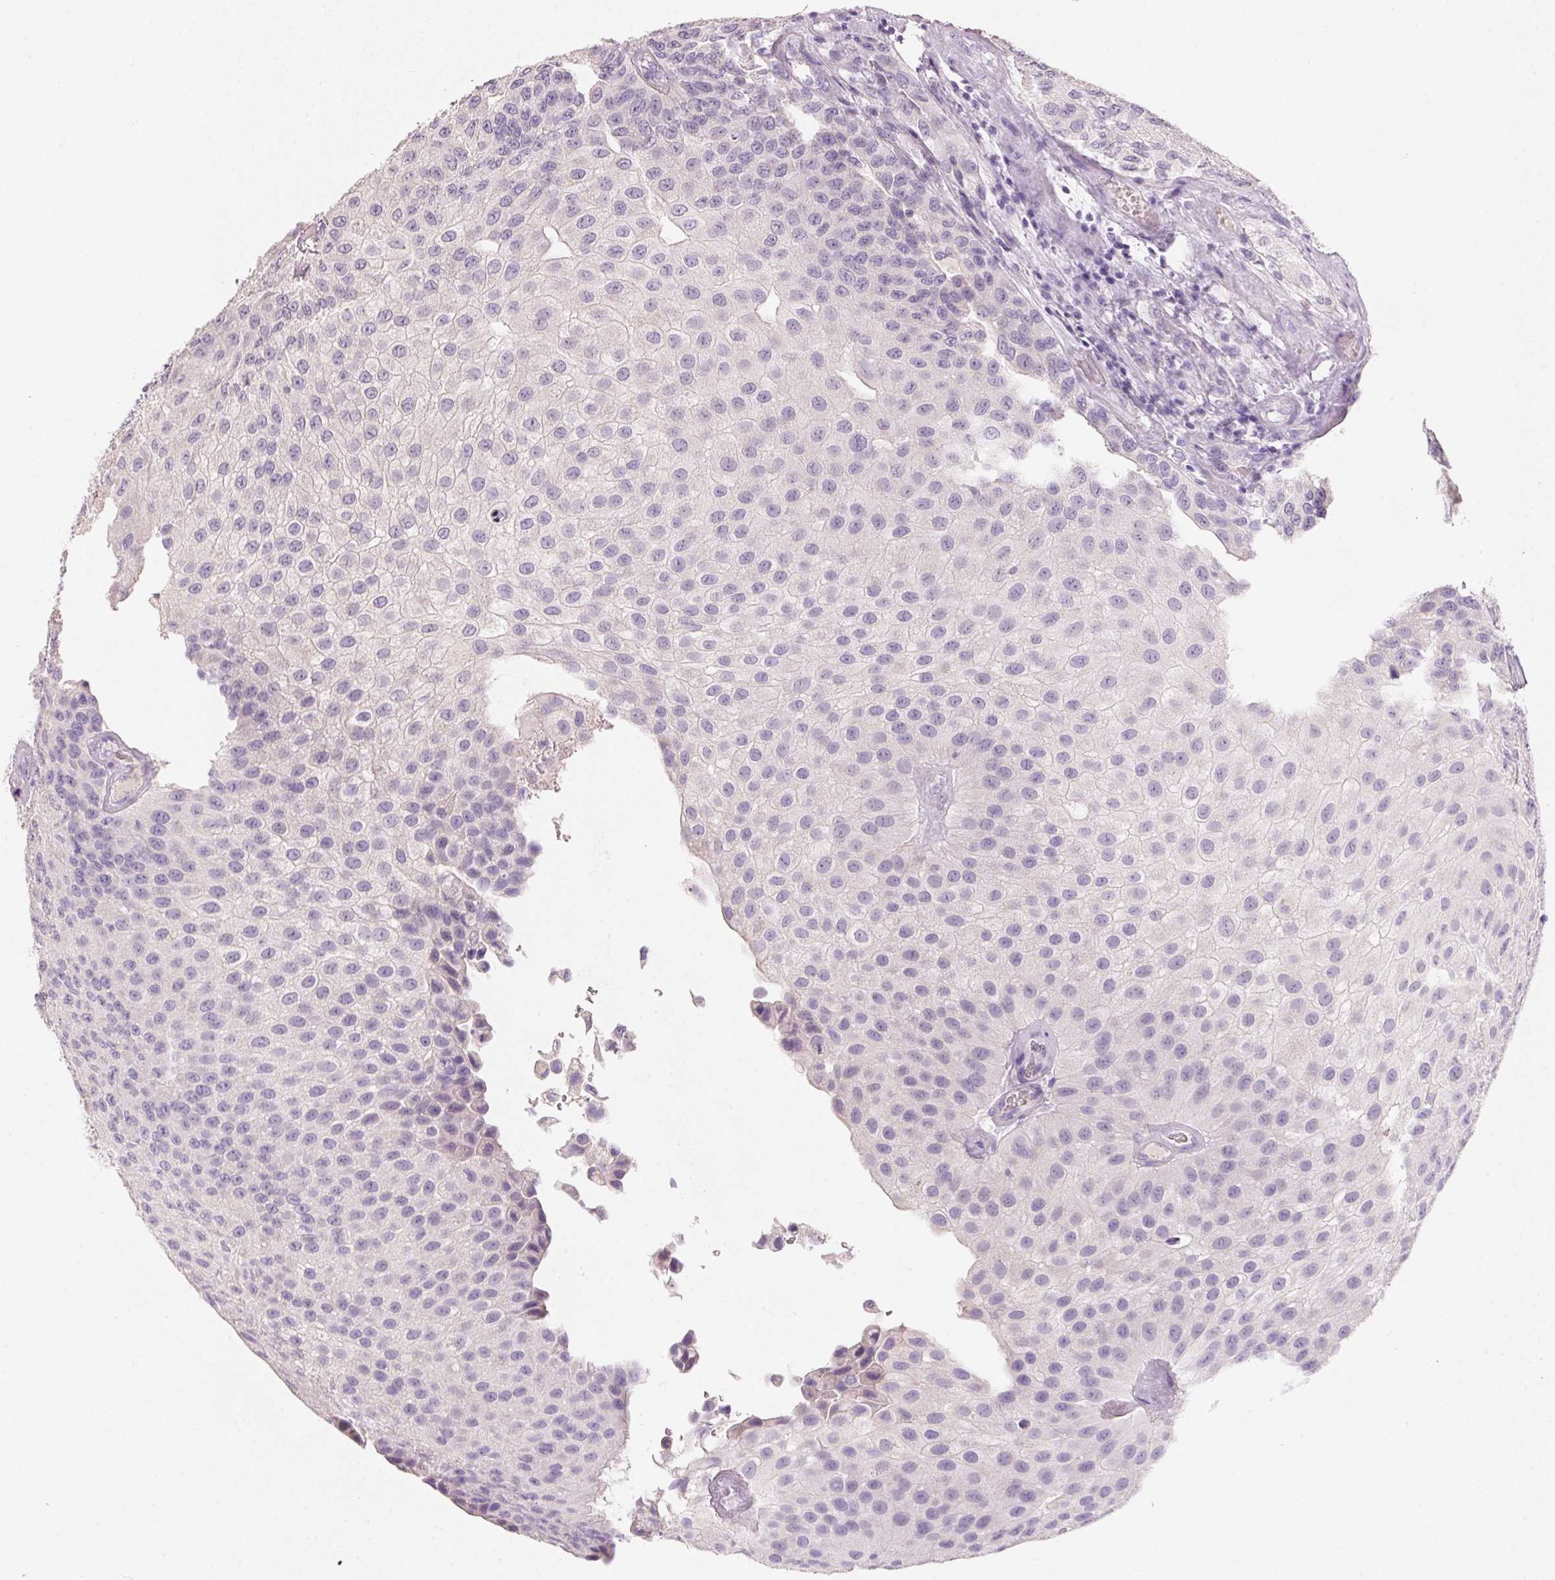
{"staining": {"intensity": "negative", "quantity": "none", "location": "none"}, "tissue": "urothelial cancer", "cell_type": "Tumor cells", "image_type": "cancer", "snomed": [{"axis": "morphology", "description": "Urothelial carcinoma, NOS"}, {"axis": "topography", "description": "Urinary bladder"}], "caption": "Tumor cells are negative for protein expression in human transitional cell carcinoma.", "gene": "HSD17B1", "patient": {"sex": "male", "age": 87}}